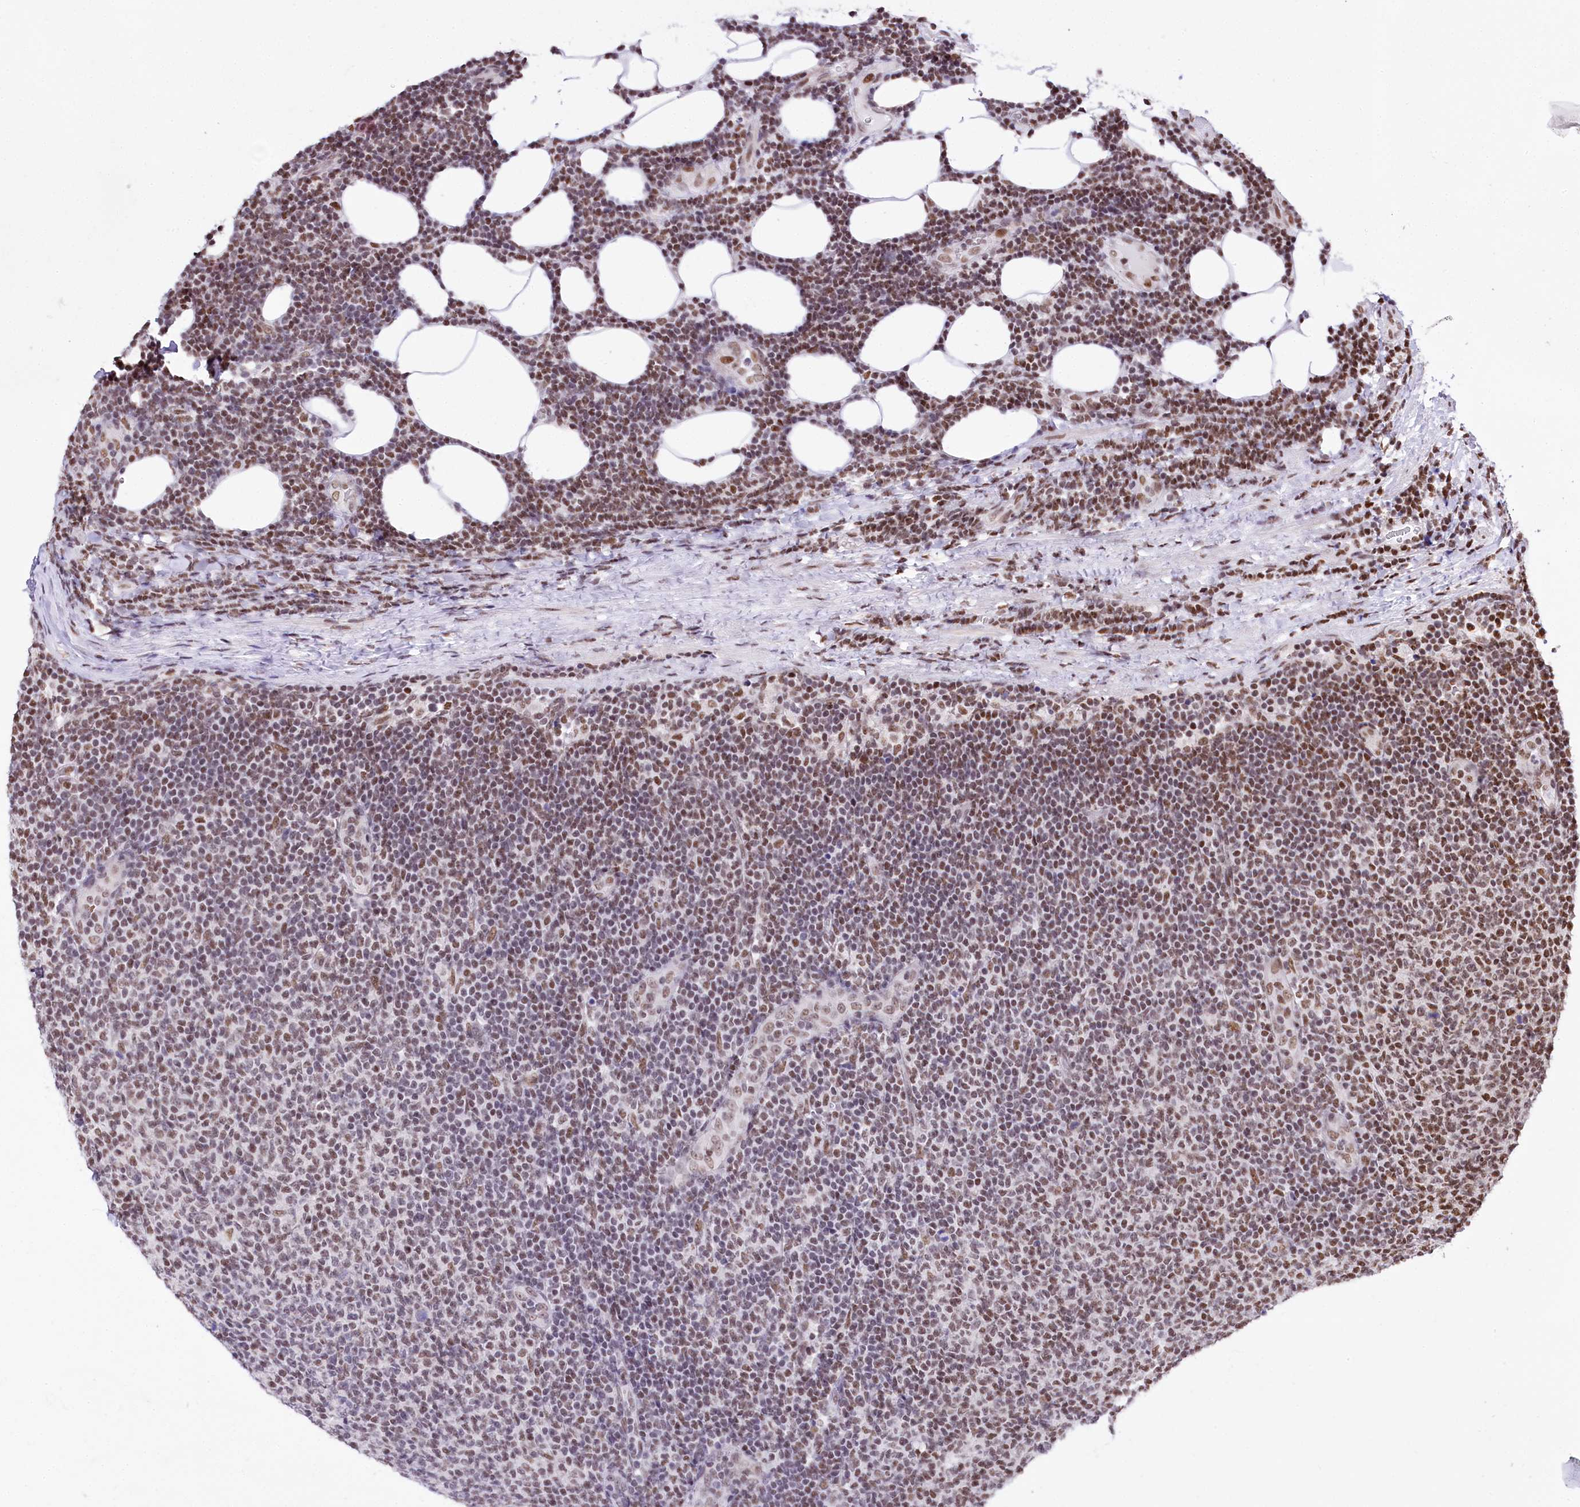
{"staining": {"intensity": "moderate", "quantity": "25%-75%", "location": "nuclear"}, "tissue": "lymphoma", "cell_type": "Tumor cells", "image_type": "cancer", "snomed": [{"axis": "morphology", "description": "Malignant lymphoma, non-Hodgkin's type, Low grade"}, {"axis": "topography", "description": "Lymph node"}], "caption": "Lymphoma stained for a protein (brown) displays moderate nuclear positive positivity in approximately 25%-75% of tumor cells.", "gene": "POU4F3", "patient": {"sex": "male", "age": 66}}